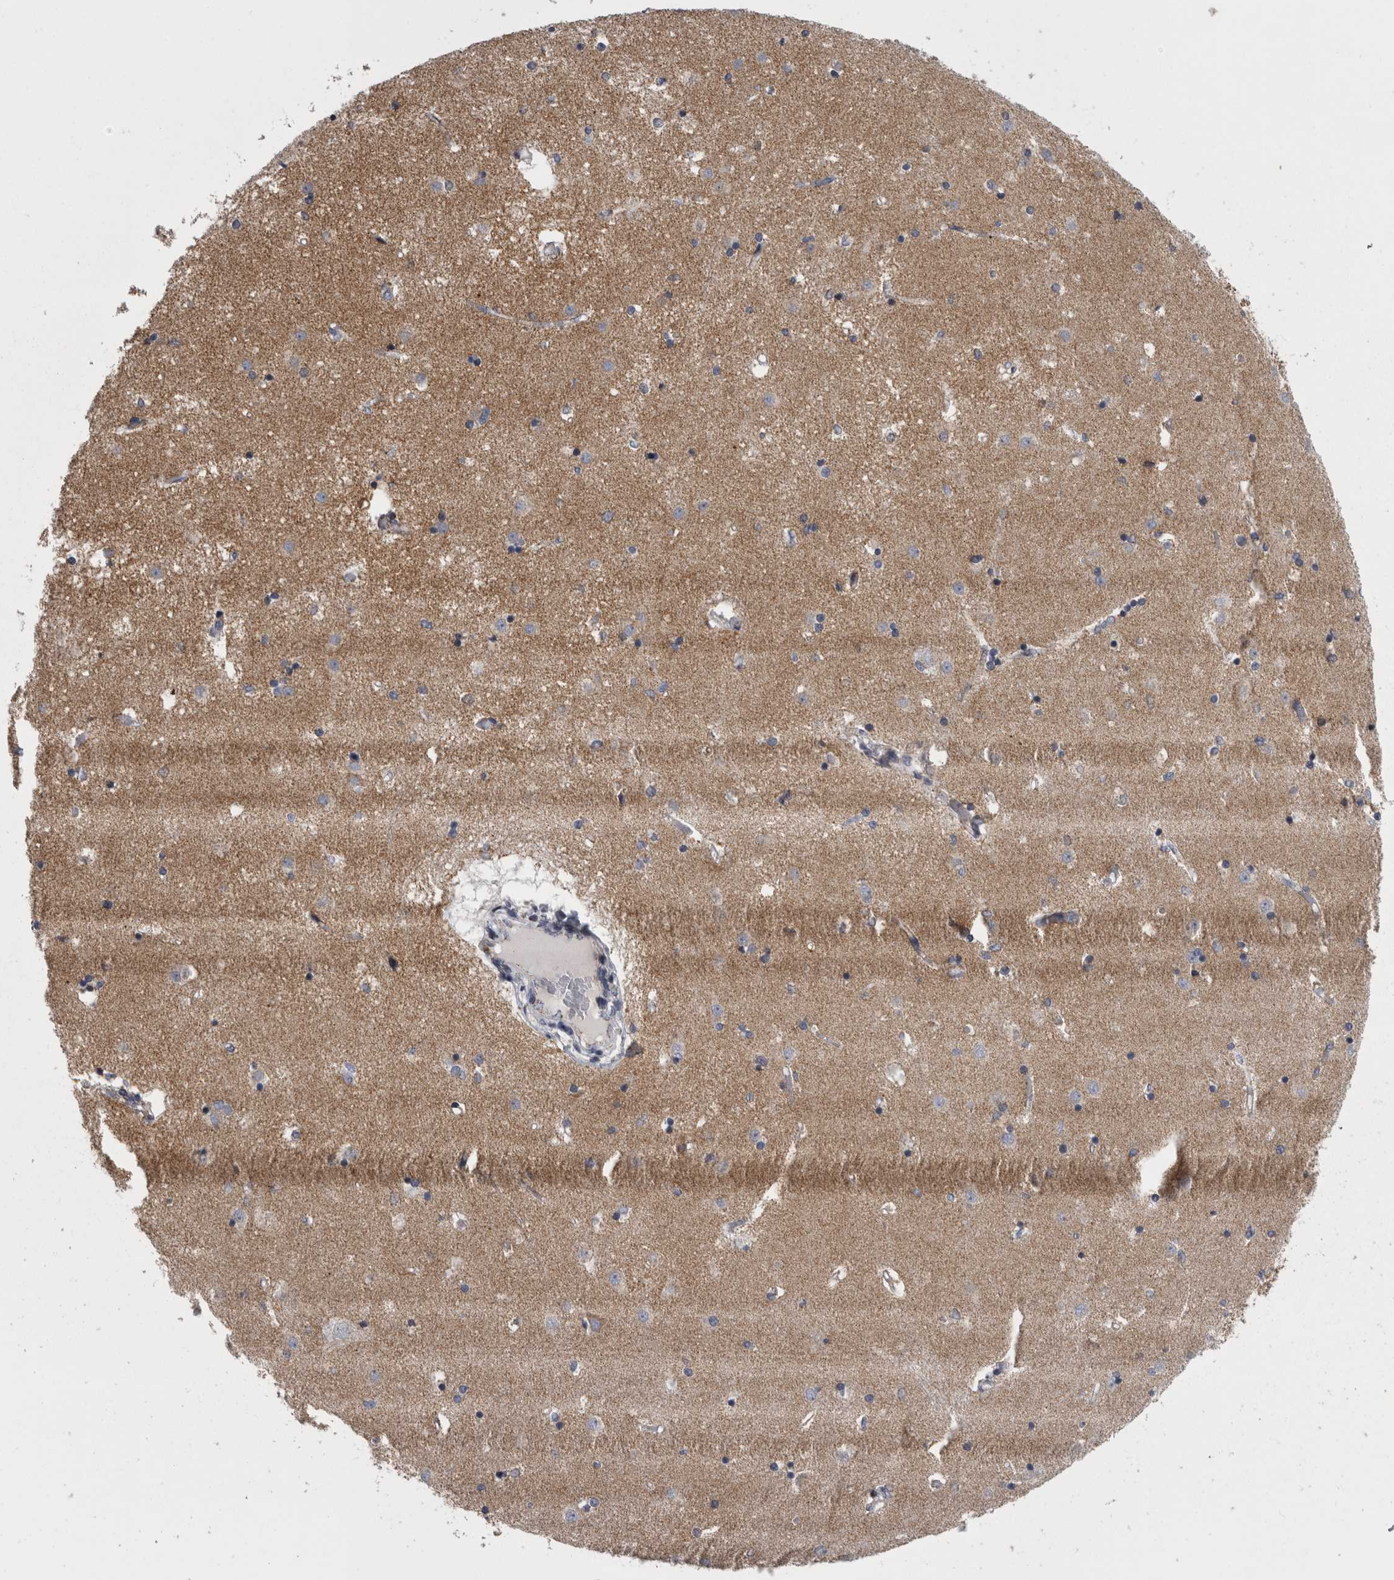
{"staining": {"intensity": "negative", "quantity": "none", "location": "none"}, "tissue": "caudate", "cell_type": "Glial cells", "image_type": "normal", "snomed": [{"axis": "morphology", "description": "Normal tissue, NOS"}, {"axis": "topography", "description": "Lateral ventricle wall"}], "caption": "Human caudate stained for a protein using immunohistochemistry (IHC) exhibits no positivity in glial cells.", "gene": "DBT", "patient": {"sex": "male", "age": 45}}